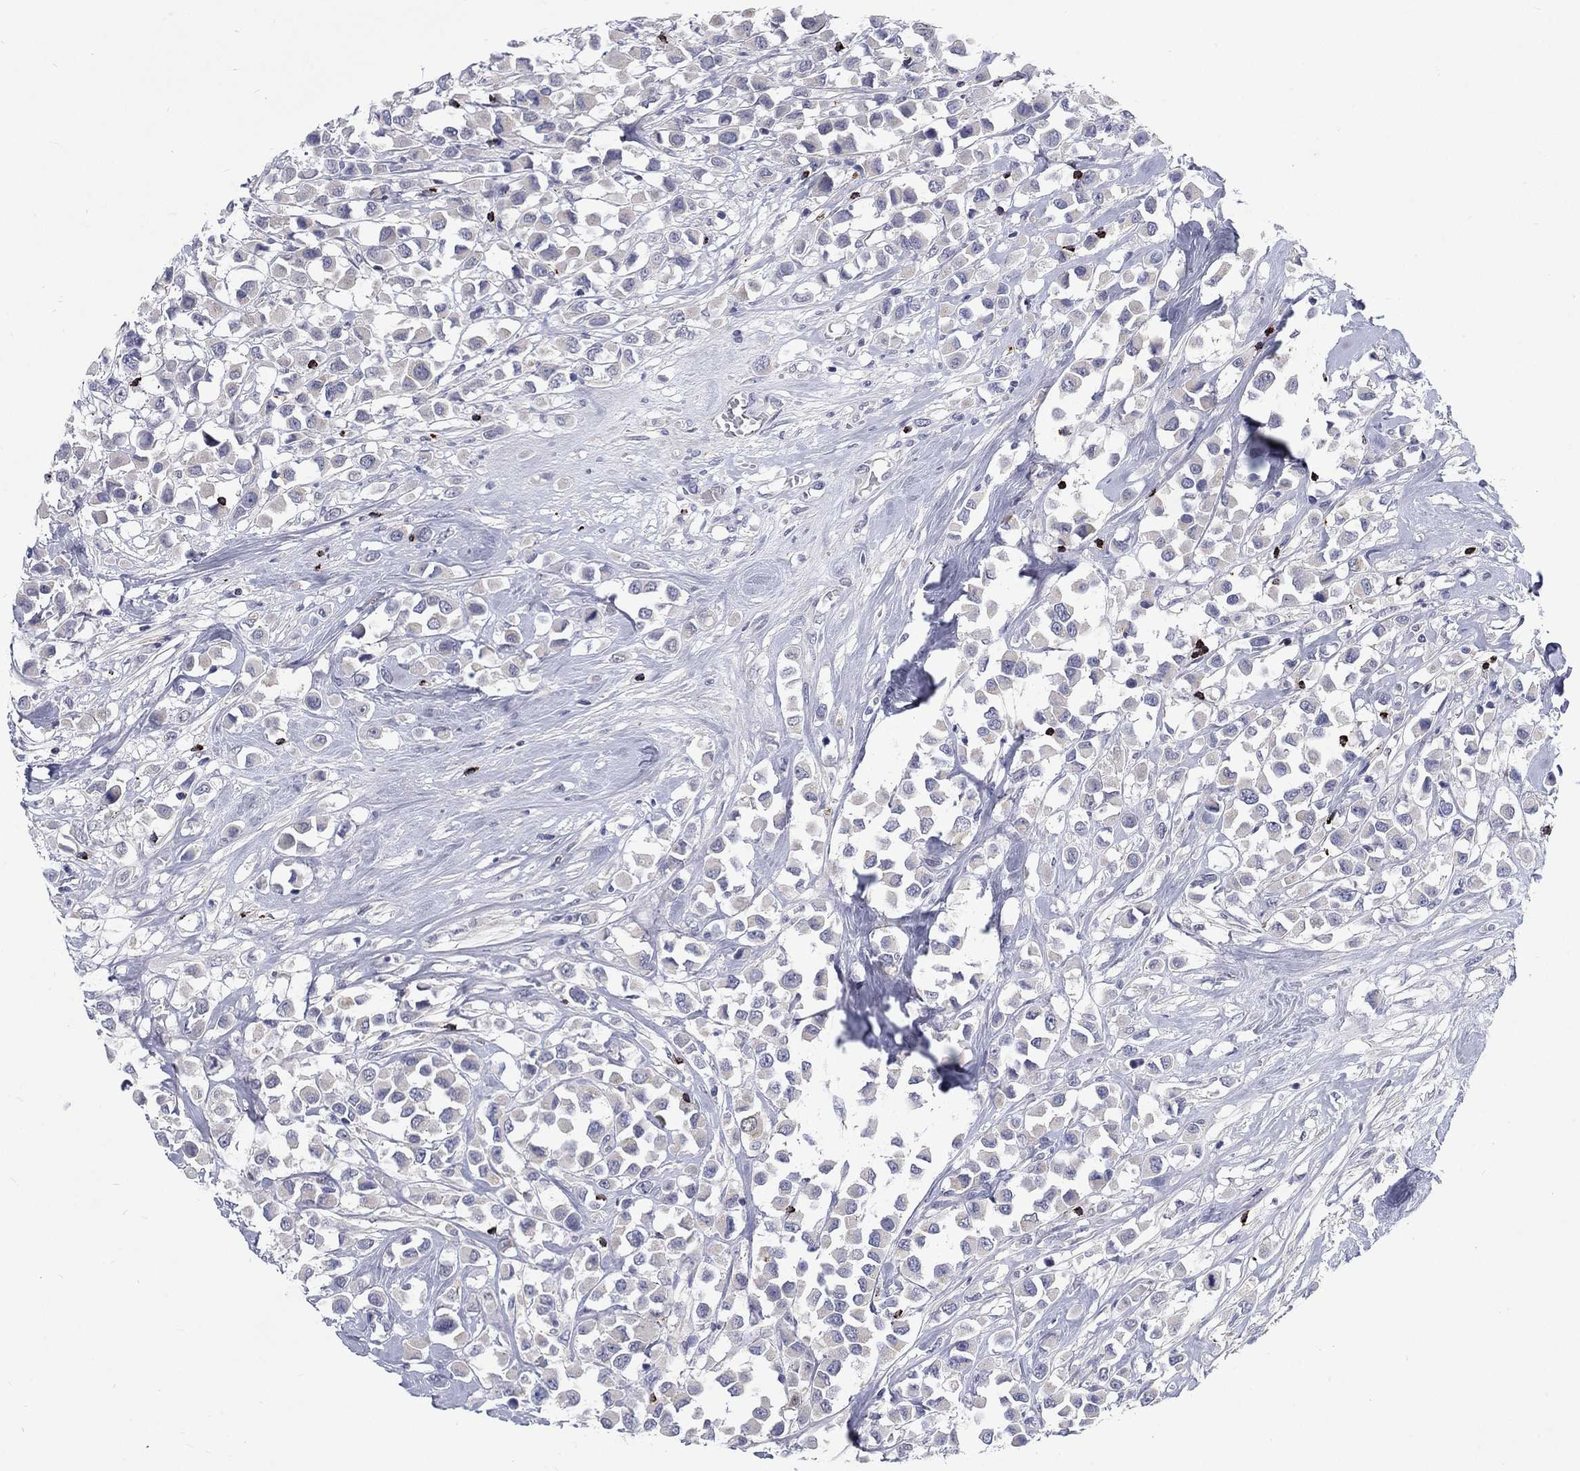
{"staining": {"intensity": "negative", "quantity": "none", "location": "none"}, "tissue": "breast cancer", "cell_type": "Tumor cells", "image_type": "cancer", "snomed": [{"axis": "morphology", "description": "Duct carcinoma"}, {"axis": "topography", "description": "Breast"}], "caption": "IHC of breast invasive ductal carcinoma shows no staining in tumor cells.", "gene": "GZMA", "patient": {"sex": "female", "age": 61}}